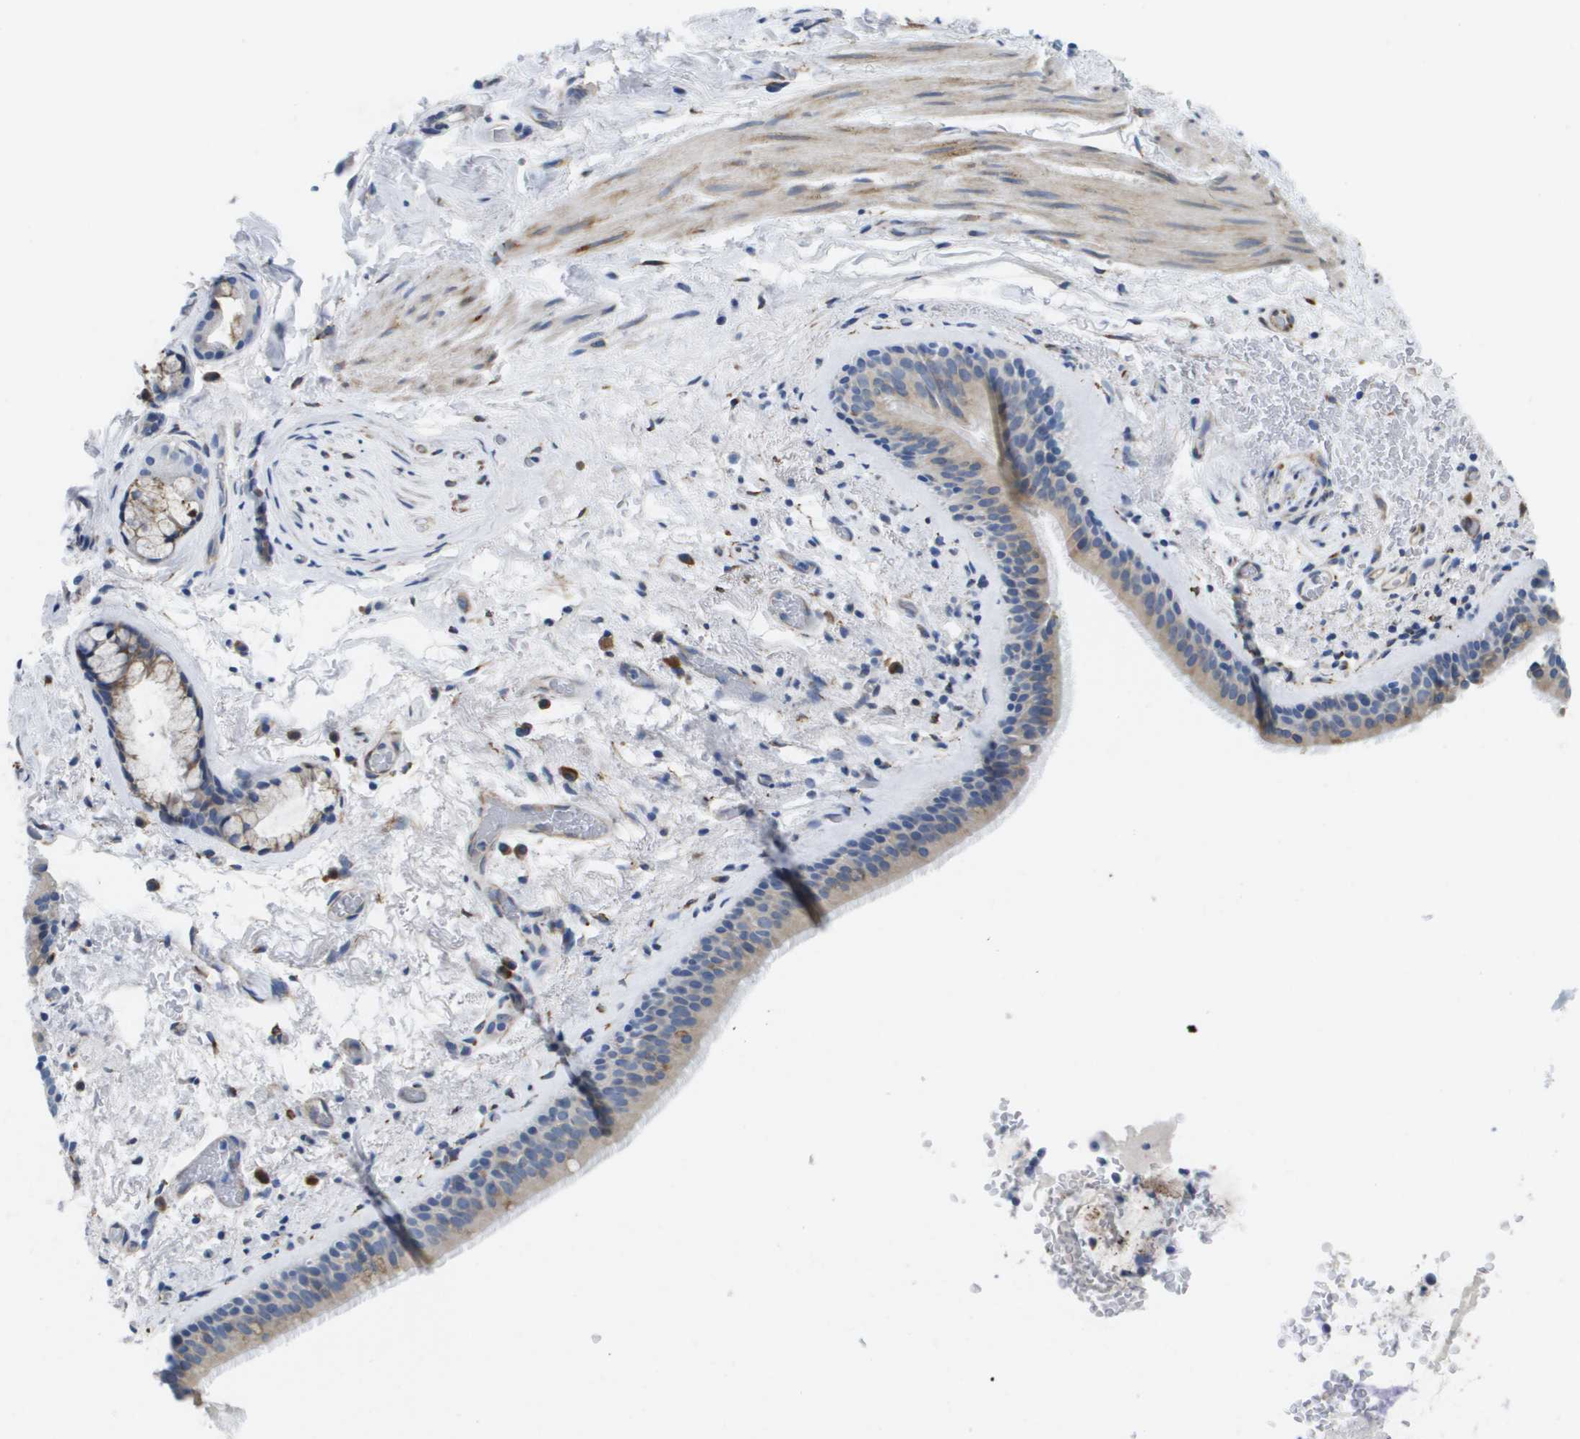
{"staining": {"intensity": "moderate", "quantity": "25%-75%", "location": "cytoplasmic/membranous"}, "tissue": "bronchus", "cell_type": "Respiratory epithelial cells", "image_type": "normal", "snomed": [{"axis": "morphology", "description": "Normal tissue, NOS"}, {"axis": "topography", "description": "Cartilage tissue"}], "caption": "Respiratory epithelial cells exhibit medium levels of moderate cytoplasmic/membranous expression in about 25%-75% of cells in benign bronchus. (DAB (3,3'-diaminobenzidine) IHC, brown staining for protein, blue staining for nuclei).", "gene": "ST3GAL2", "patient": {"sex": "female", "age": 63}}